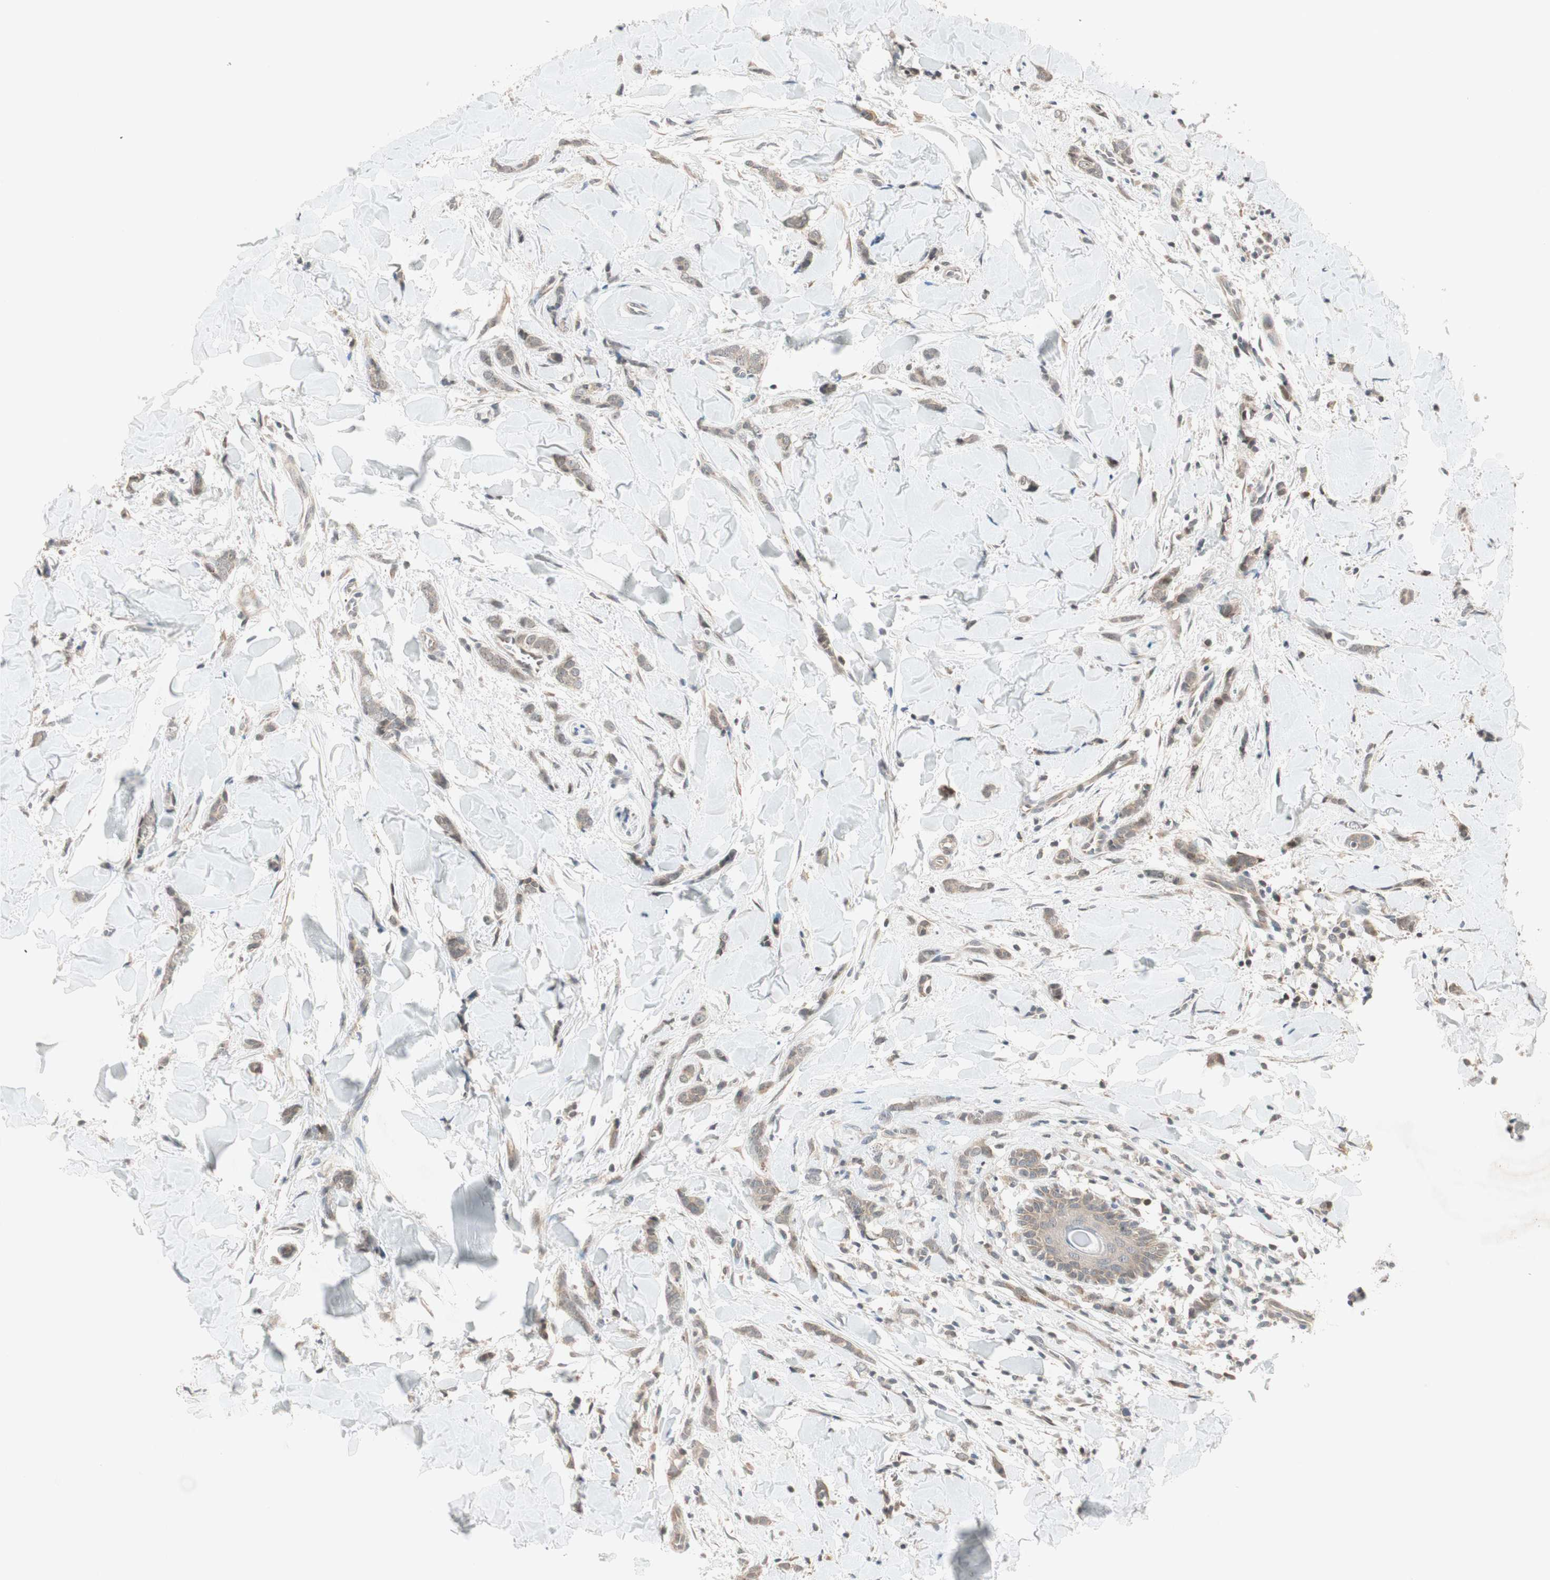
{"staining": {"intensity": "weak", "quantity": ">75%", "location": "cytoplasmic/membranous"}, "tissue": "breast cancer", "cell_type": "Tumor cells", "image_type": "cancer", "snomed": [{"axis": "morphology", "description": "Lobular carcinoma"}, {"axis": "topography", "description": "Skin"}, {"axis": "topography", "description": "Breast"}], "caption": "Breast cancer stained with IHC shows weak cytoplasmic/membranous staining in about >75% of tumor cells.", "gene": "PGBD1", "patient": {"sex": "female", "age": 46}}